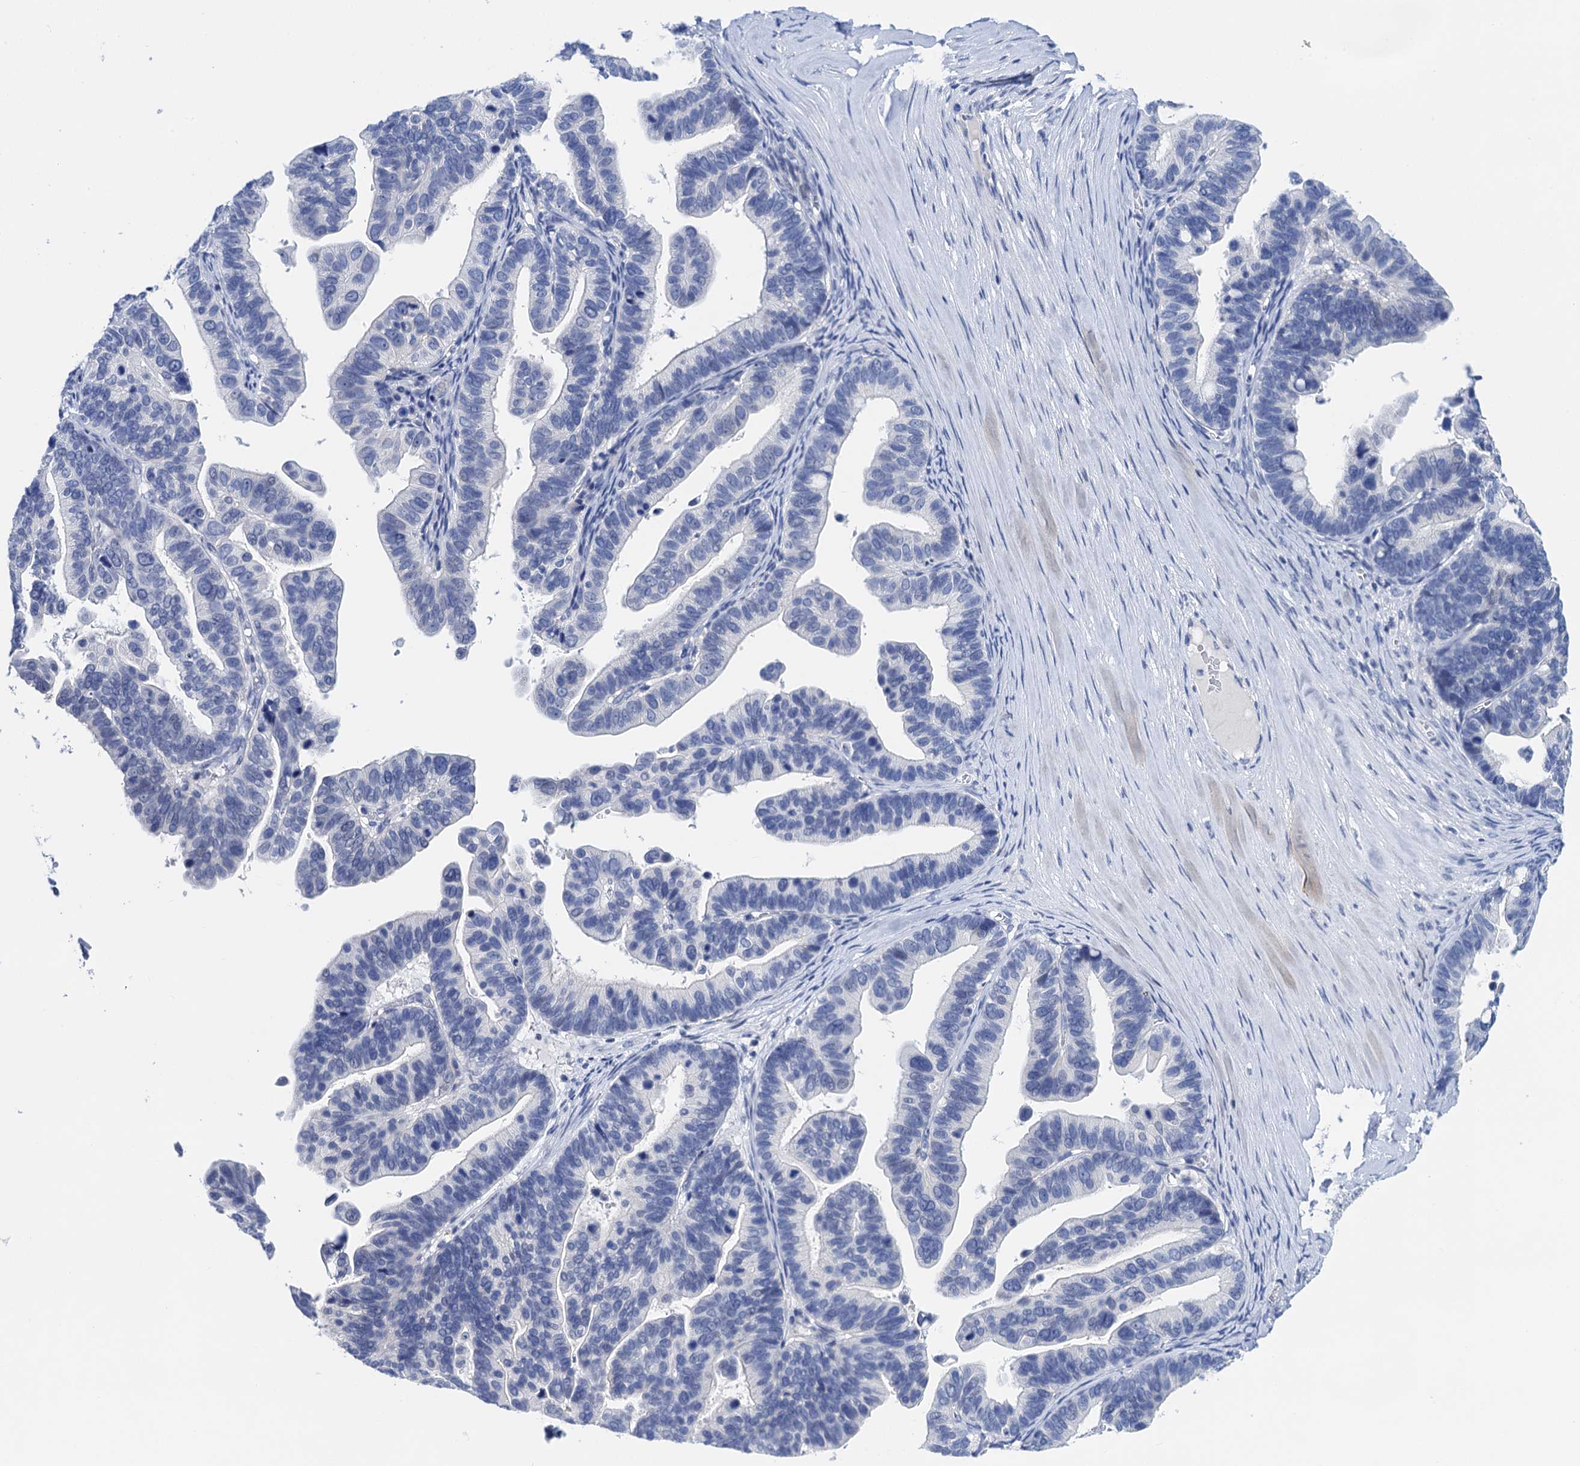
{"staining": {"intensity": "negative", "quantity": "none", "location": "none"}, "tissue": "ovarian cancer", "cell_type": "Tumor cells", "image_type": "cancer", "snomed": [{"axis": "morphology", "description": "Cystadenocarcinoma, serous, NOS"}, {"axis": "topography", "description": "Ovary"}], "caption": "IHC photomicrograph of neoplastic tissue: human ovarian cancer (serous cystadenocarcinoma) stained with DAB (3,3'-diaminobenzidine) displays no significant protein expression in tumor cells. Brightfield microscopy of immunohistochemistry stained with DAB (brown) and hematoxylin (blue), captured at high magnification.", "gene": "LYPD3", "patient": {"sex": "female", "age": 56}}